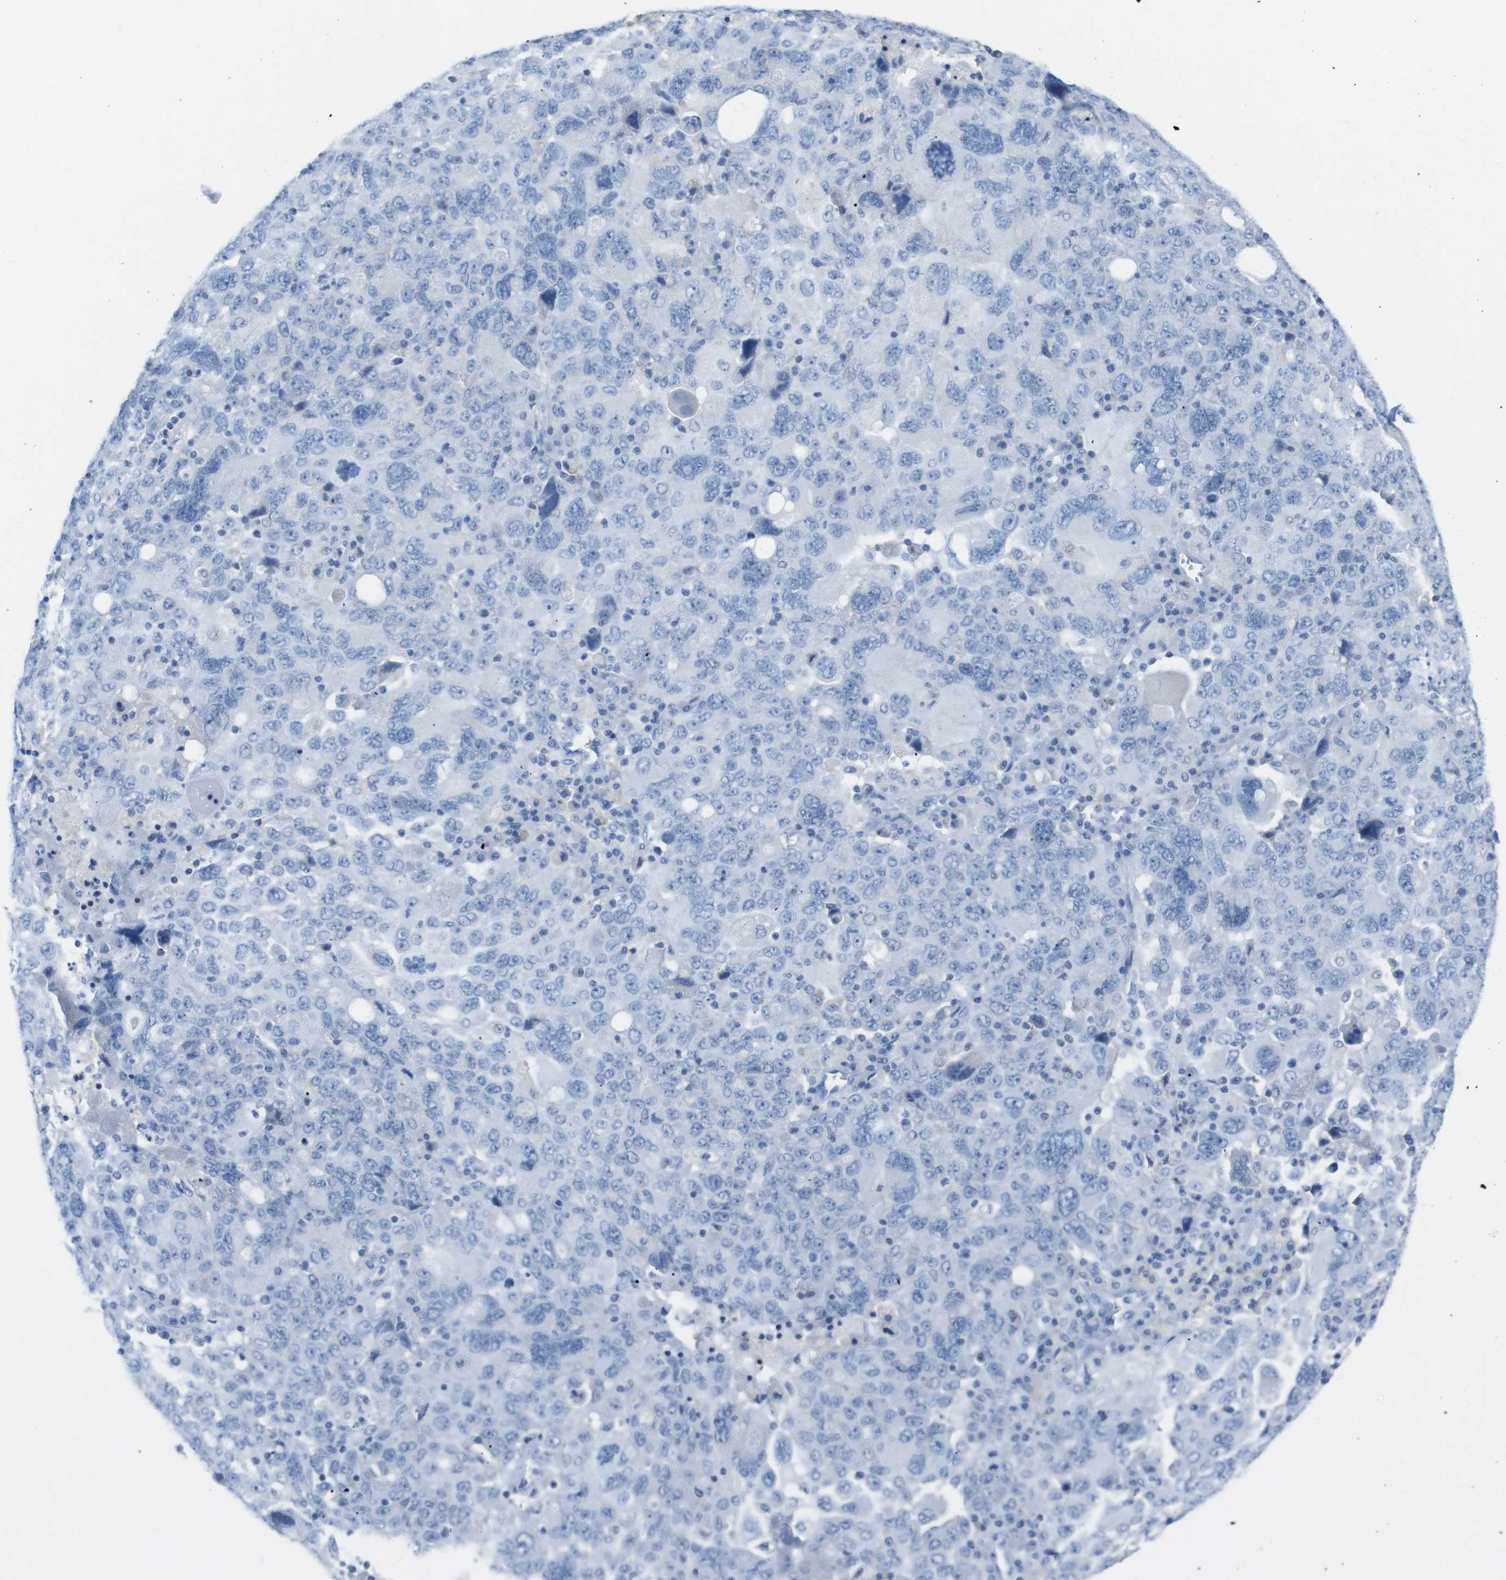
{"staining": {"intensity": "negative", "quantity": "none", "location": "none"}, "tissue": "ovarian cancer", "cell_type": "Tumor cells", "image_type": "cancer", "snomed": [{"axis": "morphology", "description": "Carcinoma, endometroid"}, {"axis": "topography", "description": "Ovary"}], "caption": "Tumor cells show no significant protein expression in endometroid carcinoma (ovarian).", "gene": "LAG3", "patient": {"sex": "female", "age": 62}}